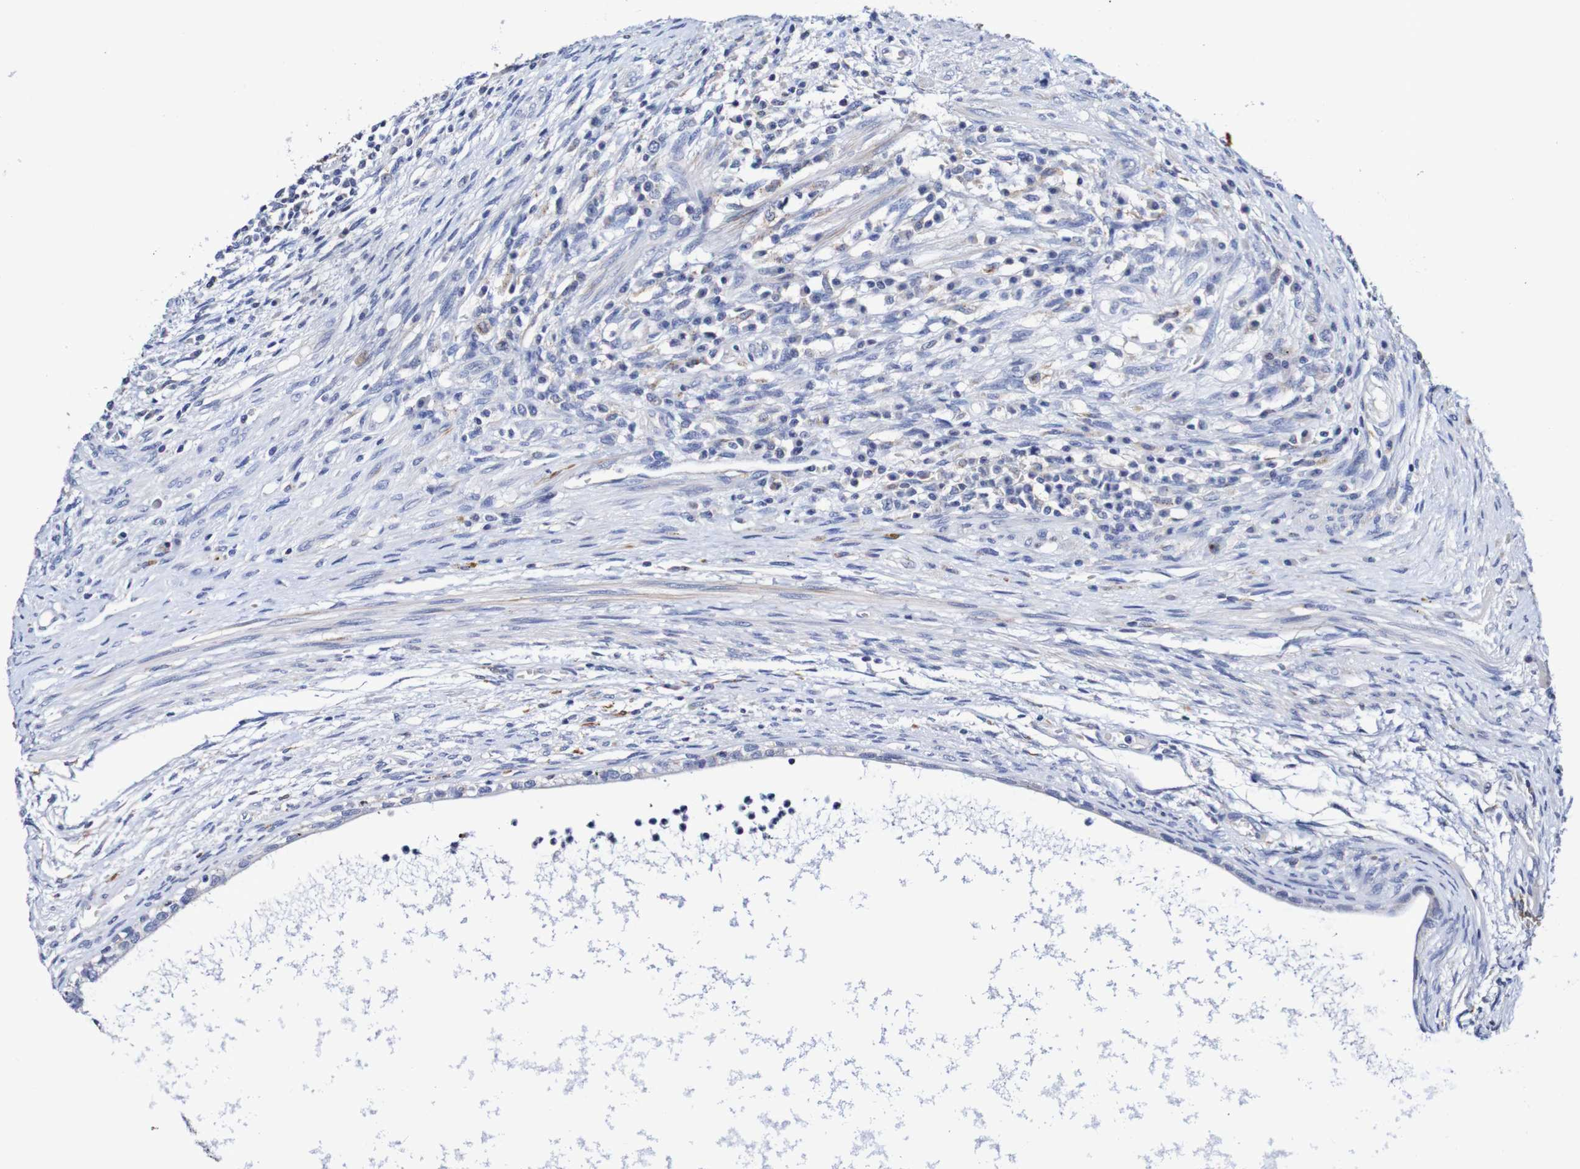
{"staining": {"intensity": "negative", "quantity": "none", "location": "none"}, "tissue": "testis cancer", "cell_type": "Tumor cells", "image_type": "cancer", "snomed": [{"axis": "morphology", "description": "Carcinoma, Embryonal, NOS"}, {"axis": "topography", "description": "Testis"}], "caption": "IHC of human testis embryonal carcinoma exhibits no expression in tumor cells. Nuclei are stained in blue.", "gene": "SEZ6", "patient": {"sex": "male", "age": 26}}